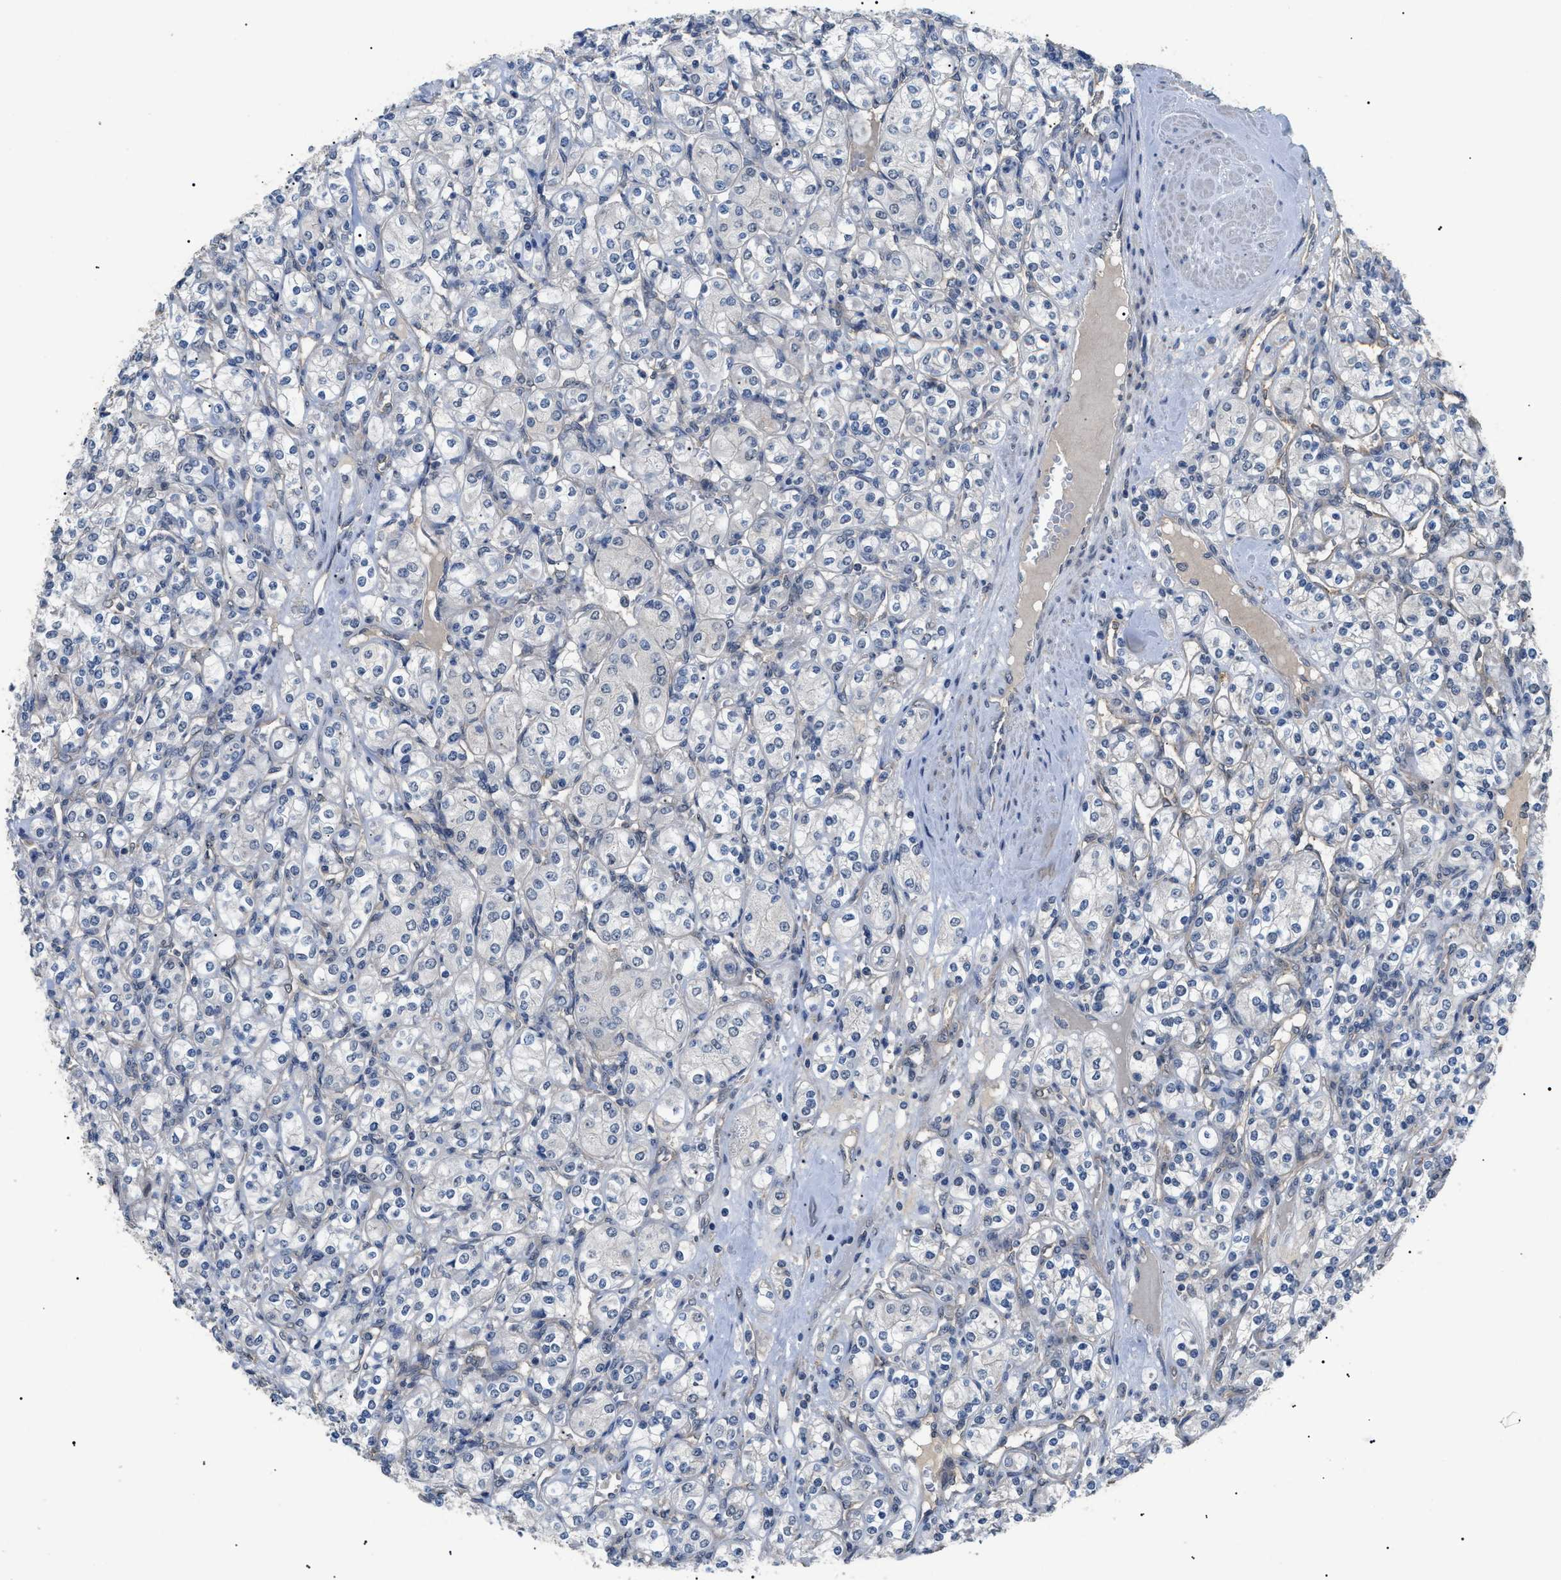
{"staining": {"intensity": "negative", "quantity": "none", "location": "none"}, "tissue": "renal cancer", "cell_type": "Tumor cells", "image_type": "cancer", "snomed": [{"axis": "morphology", "description": "Adenocarcinoma, NOS"}, {"axis": "topography", "description": "Kidney"}], "caption": "Tumor cells show no significant protein expression in renal cancer.", "gene": "CRCP", "patient": {"sex": "male", "age": 77}}